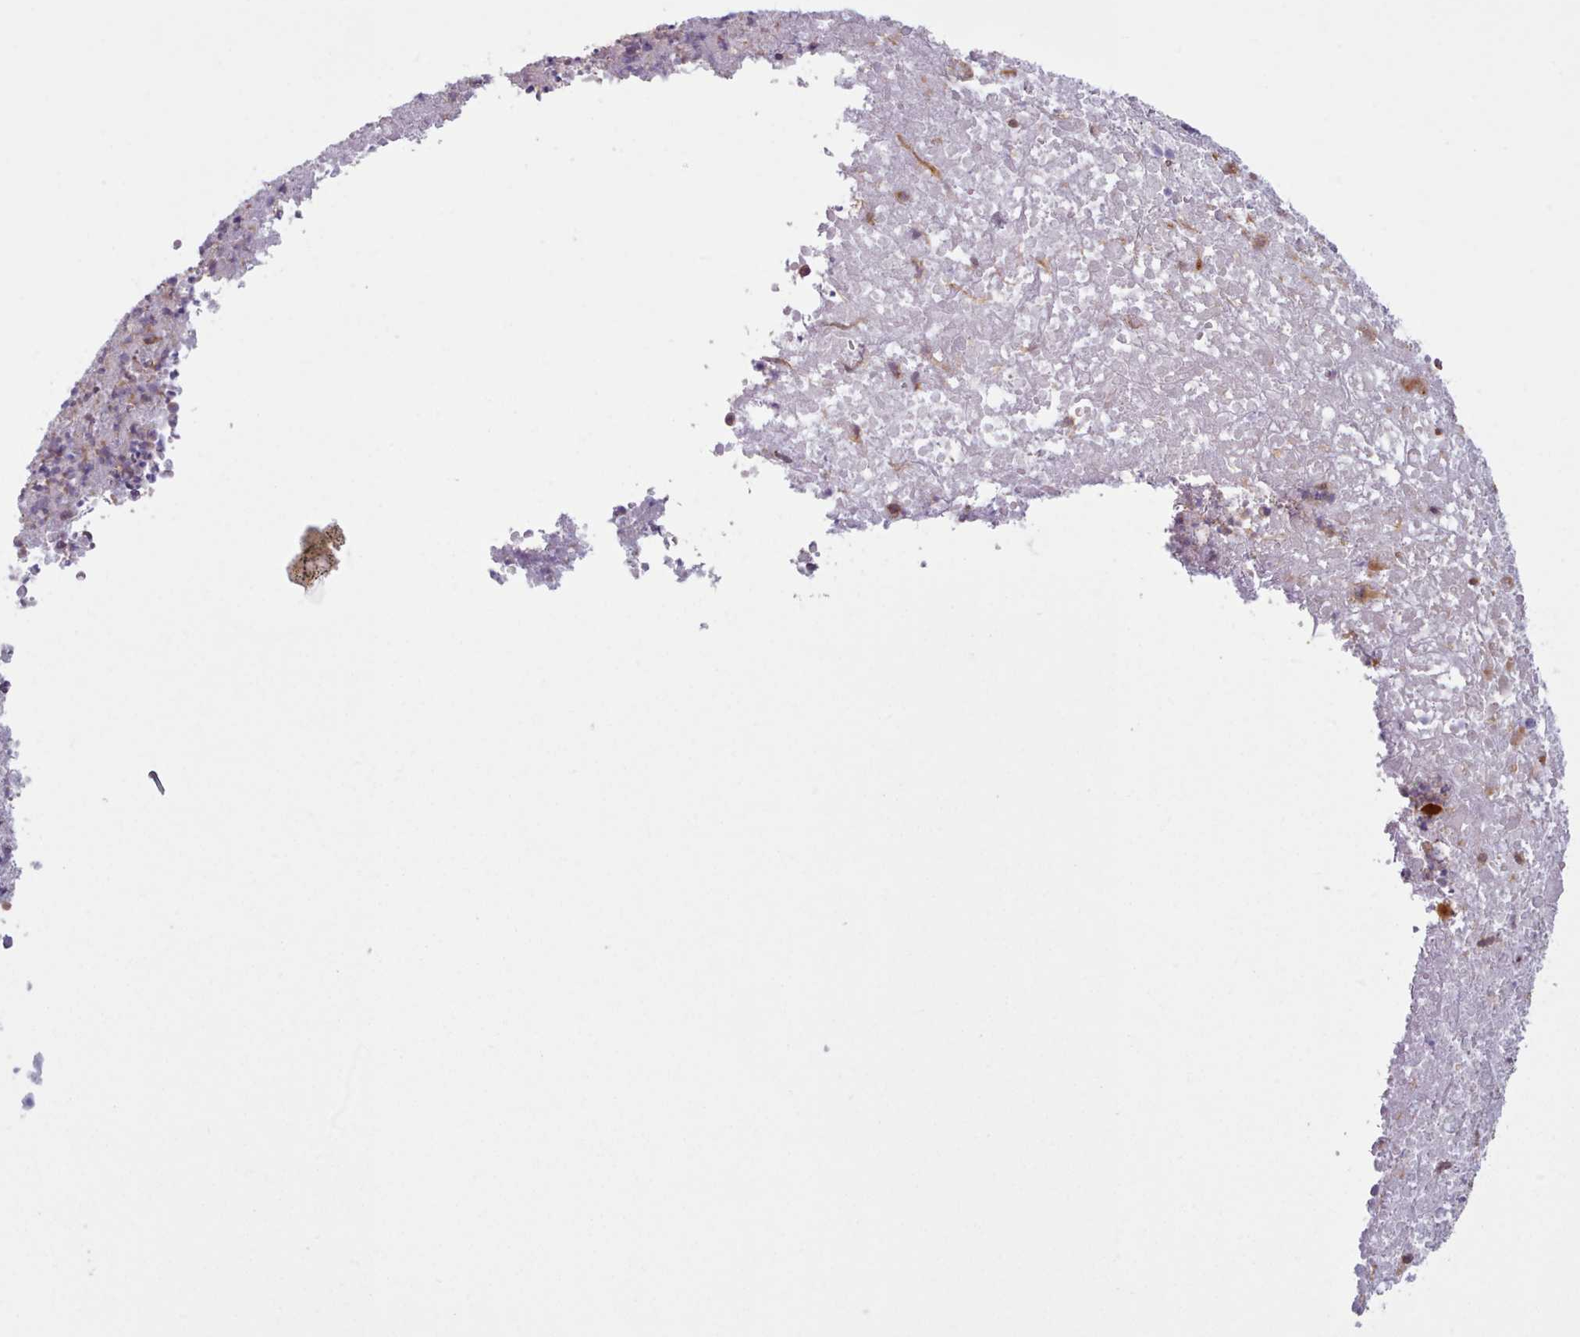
{"staining": {"intensity": "strong", "quantity": ">75%", "location": "cytoplasmic/membranous"}, "tissue": "melanoma", "cell_type": "Tumor cells", "image_type": "cancer", "snomed": [{"axis": "morphology", "description": "Malignant melanoma, NOS"}, {"axis": "topography", "description": "Skin"}], "caption": "Malignant melanoma stained for a protein (brown) exhibits strong cytoplasmic/membranous positive expression in about >75% of tumor cells.", "gene": "CRYBG1", "patient": {"sex": "male", "age": 73}}